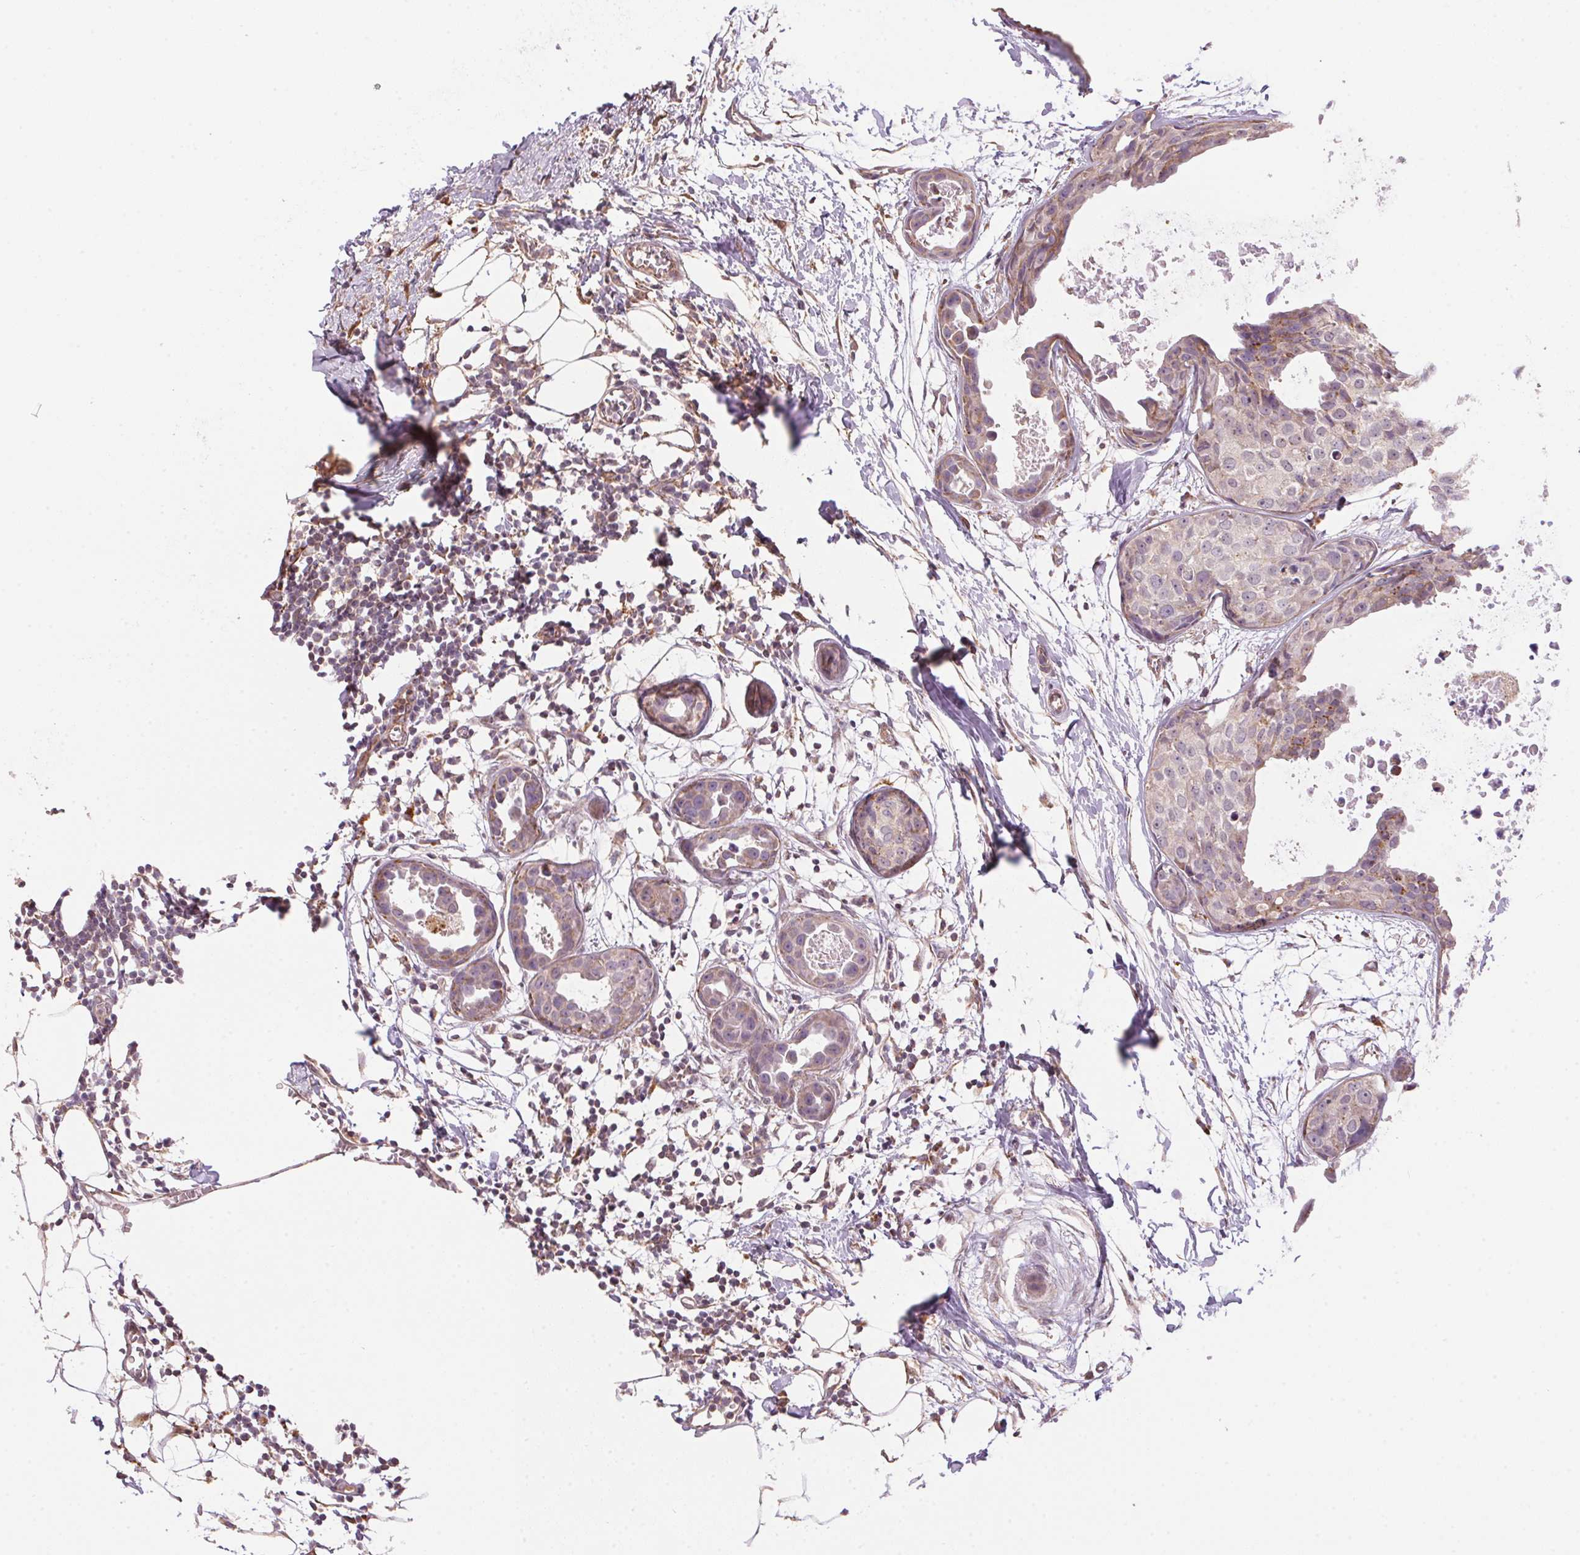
{"staining": {"intensity": "weak", "quantity": "25%-75%", "location": "cytoplasmic/membranous"}, "tissue": "breast cancer", "cell_type": "Tumor cells", "image_type": "cancer", "snomed": [{"axis": "morphology", "description": "Duct carcinoma"}, {"axis": "topography", "description": "Breast"}], "caption": "Protein staining displays weak cytoplasmic/membranous positivity in approximately 25%-75% of tumor cells in breast cancer.", "gene": "ADH5", "patient": {"sex": "female", "age": 38}}